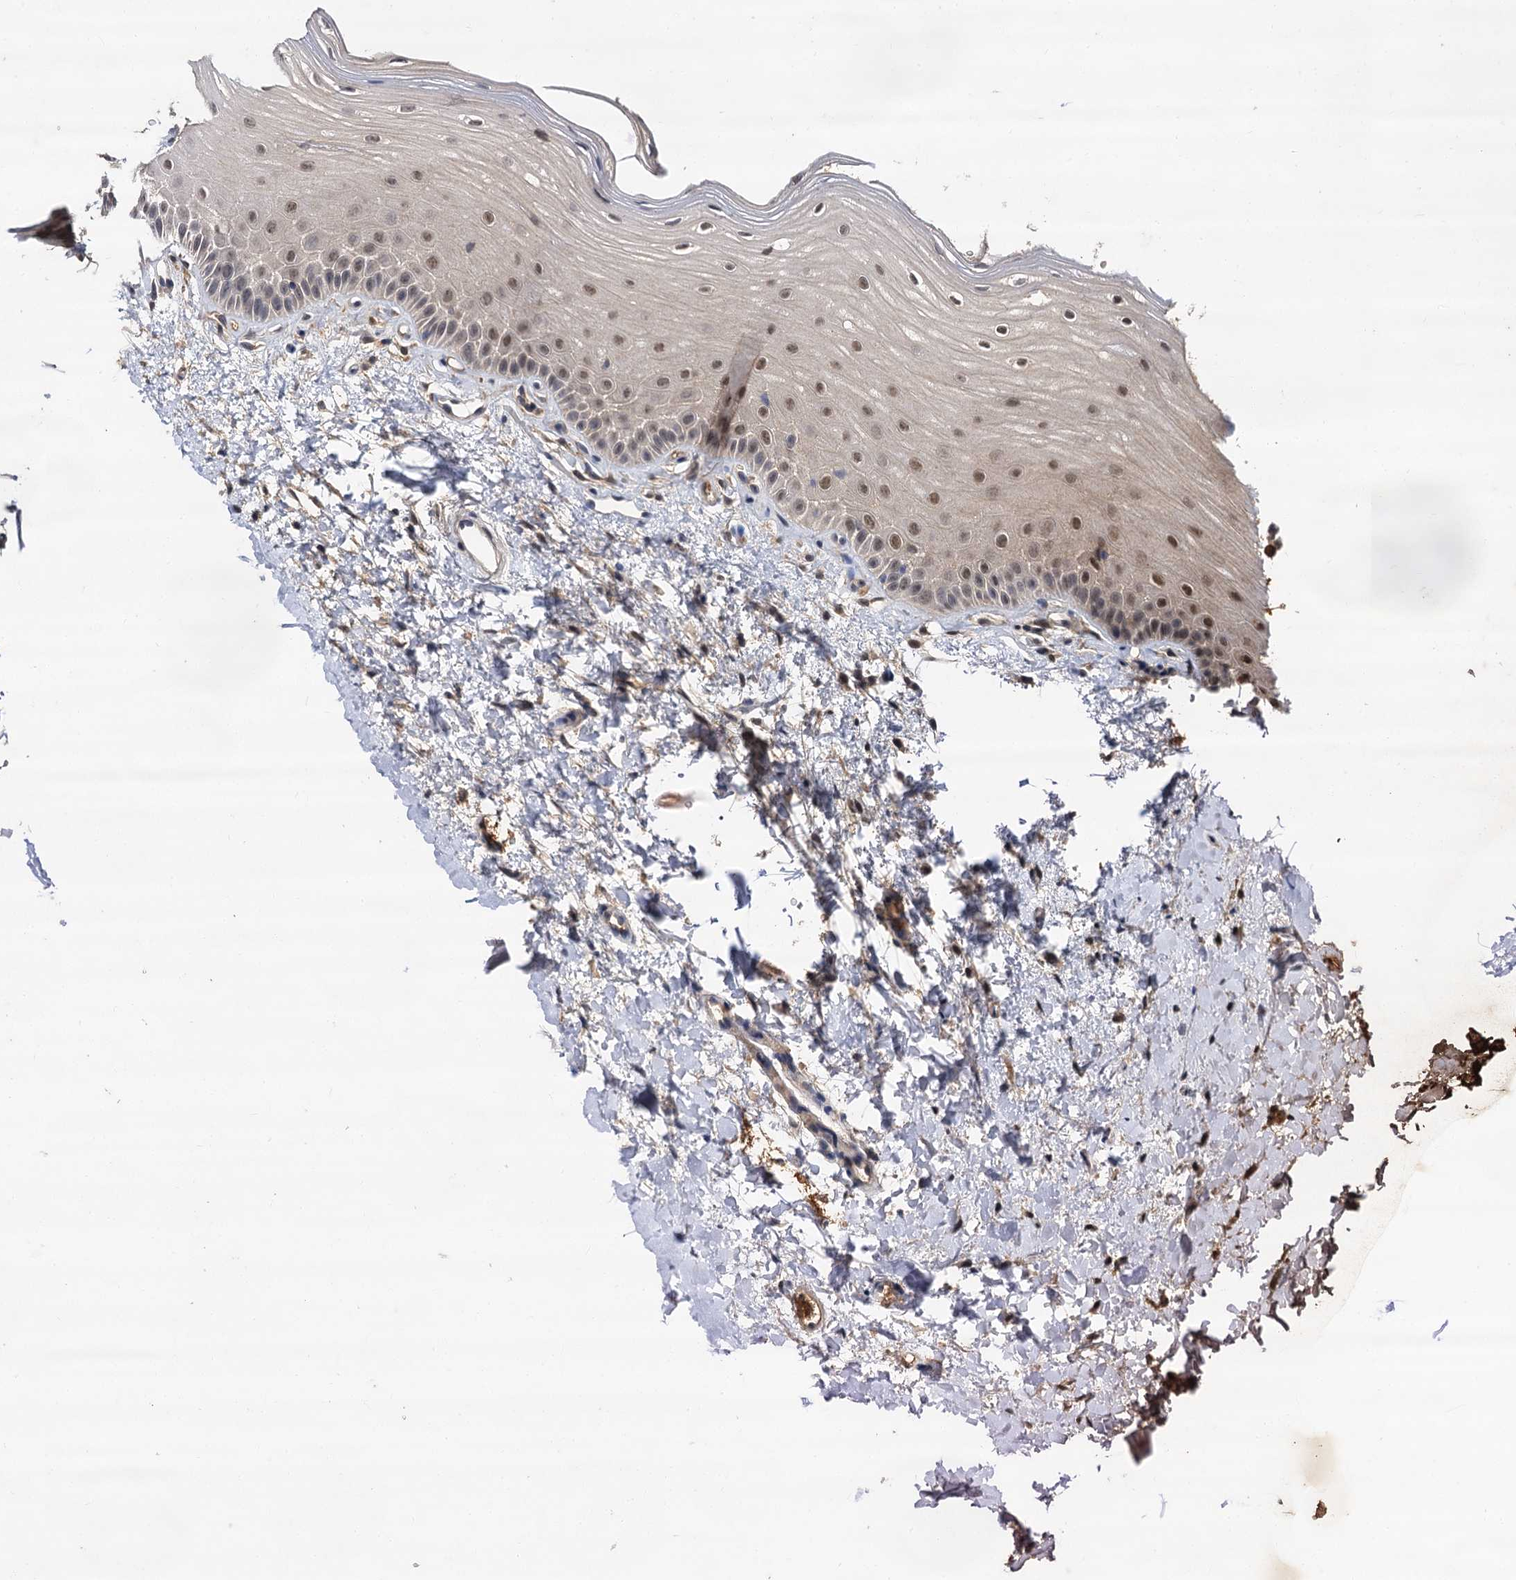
{"staining": {"intensity": "moderate", "quantity": "25%-75%", "location": "cytoplasmic/membranous,nuclear"}, "tissue": "oral mucosa", "cell_type": "Squamous epithelial cells", "image_type": "normal", "snomed": [{"axis": "morphology", "description": "Normal tissue, NOS"}, {"axis": "topography", "description": "Oral tissue"}], "caption": "Moderate cytoplasmic/membranous,nuclear protein positivity is appreciated in about 25%-75% of squamous epithelial cells in oral mucosa. The staining is performed using DAB (3,3'-diaminobenzidine) brown chromogen to label protein expression. The nuclei are counter-stained blue using hematoxylin.", "gene": "MBD6", "patient": {"sex": "female", "age": 56}}